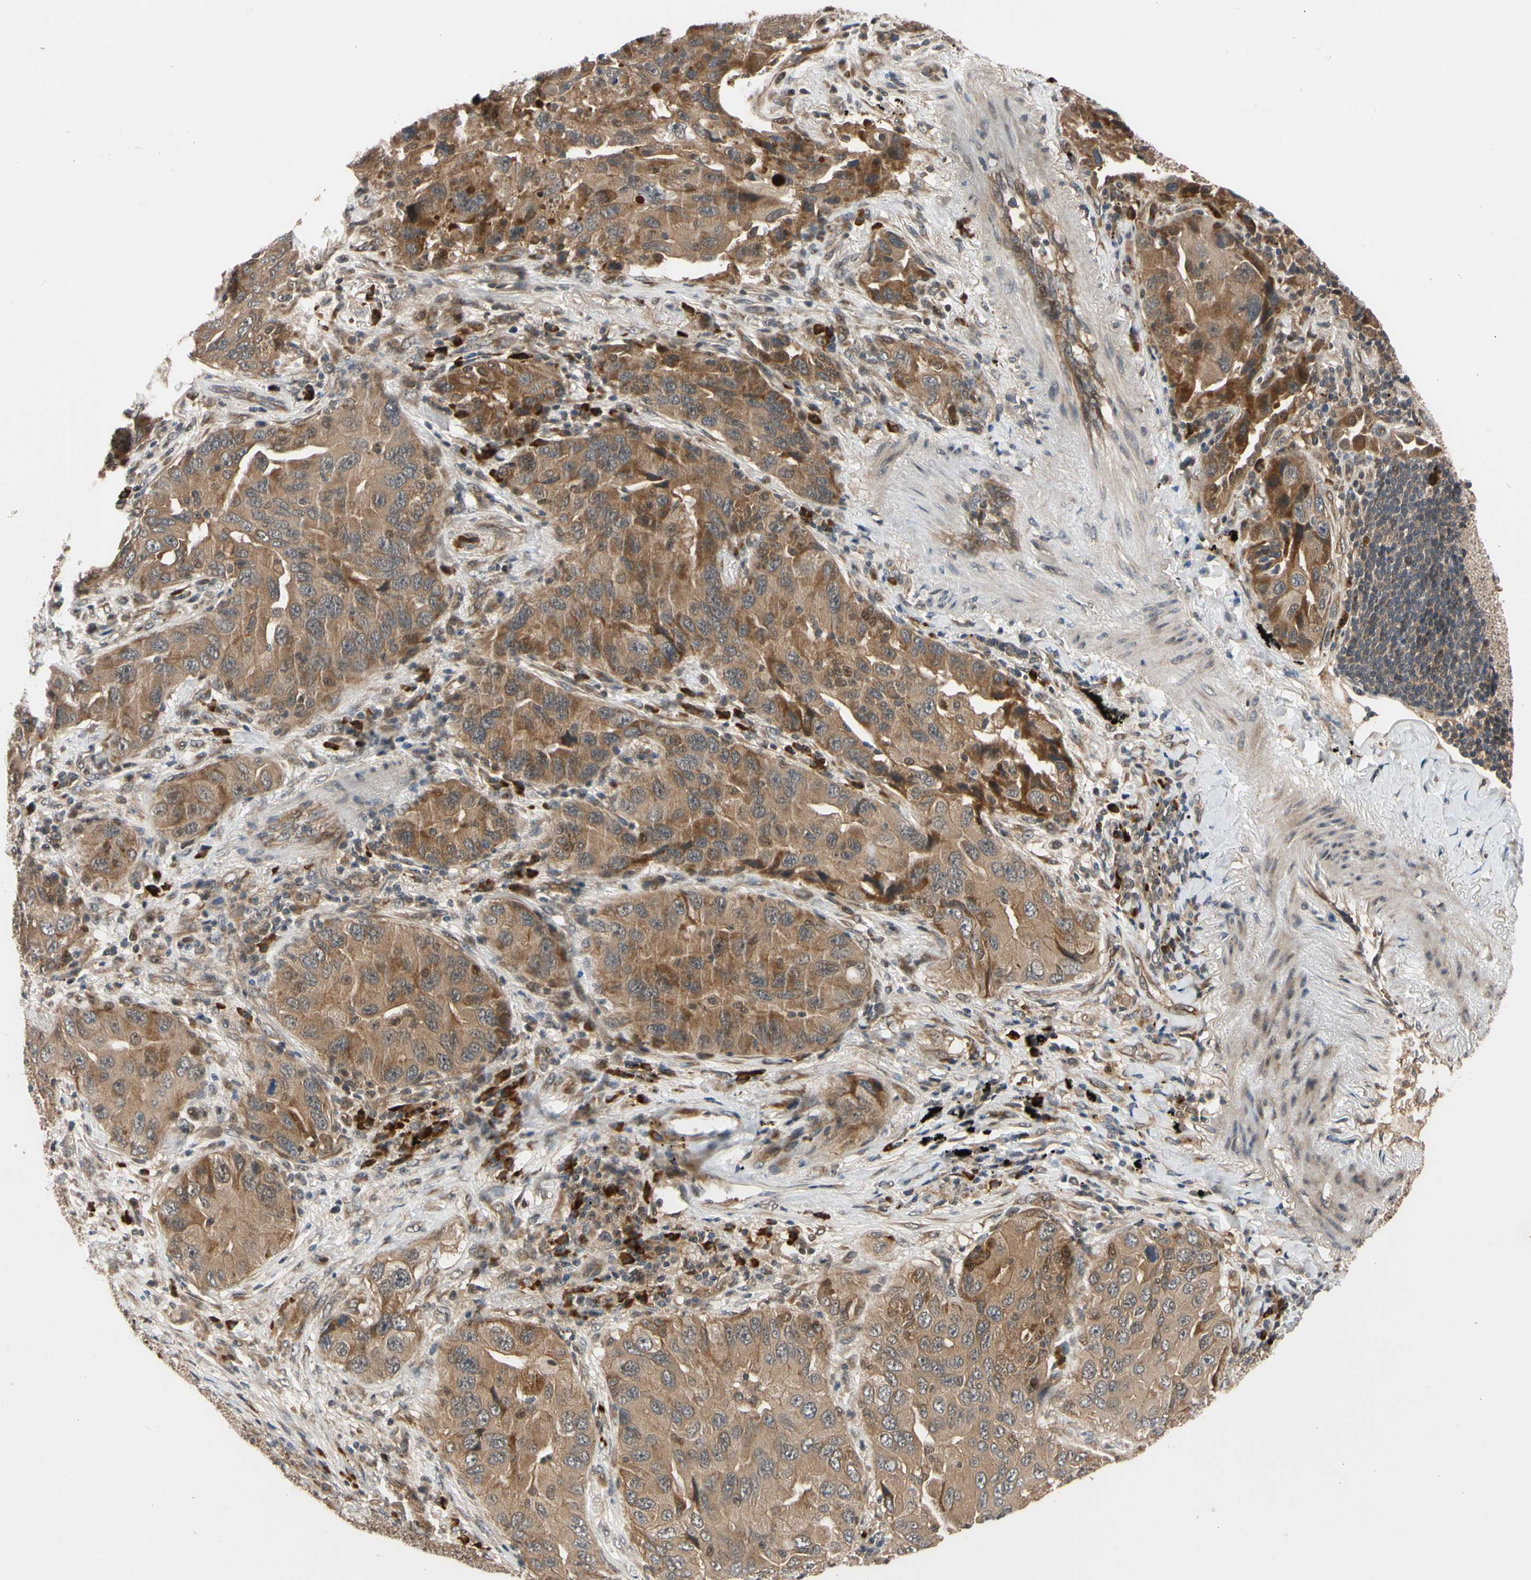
{"staining": {"intensity": "strong", "quantity": ">75%", "location": "cytoplasmic/membranous"}, "tissue": "lung cancer", "cell_type": "Tumor cells", "image_type": "cancer", "snomed": [{"axis": "morphology", "description": "Adenocarcinoma, NOS"}, {"axis": "topography", "description": "Lung"}], "caption": "Brown immunohistochemical staining in lung adenocarcinoma shows strong cytoplasmic/membranous positivity in approximately >75% of tumor cells.", "gene": "CYTIP", "patient": {"sex": "female", "age": 65}}